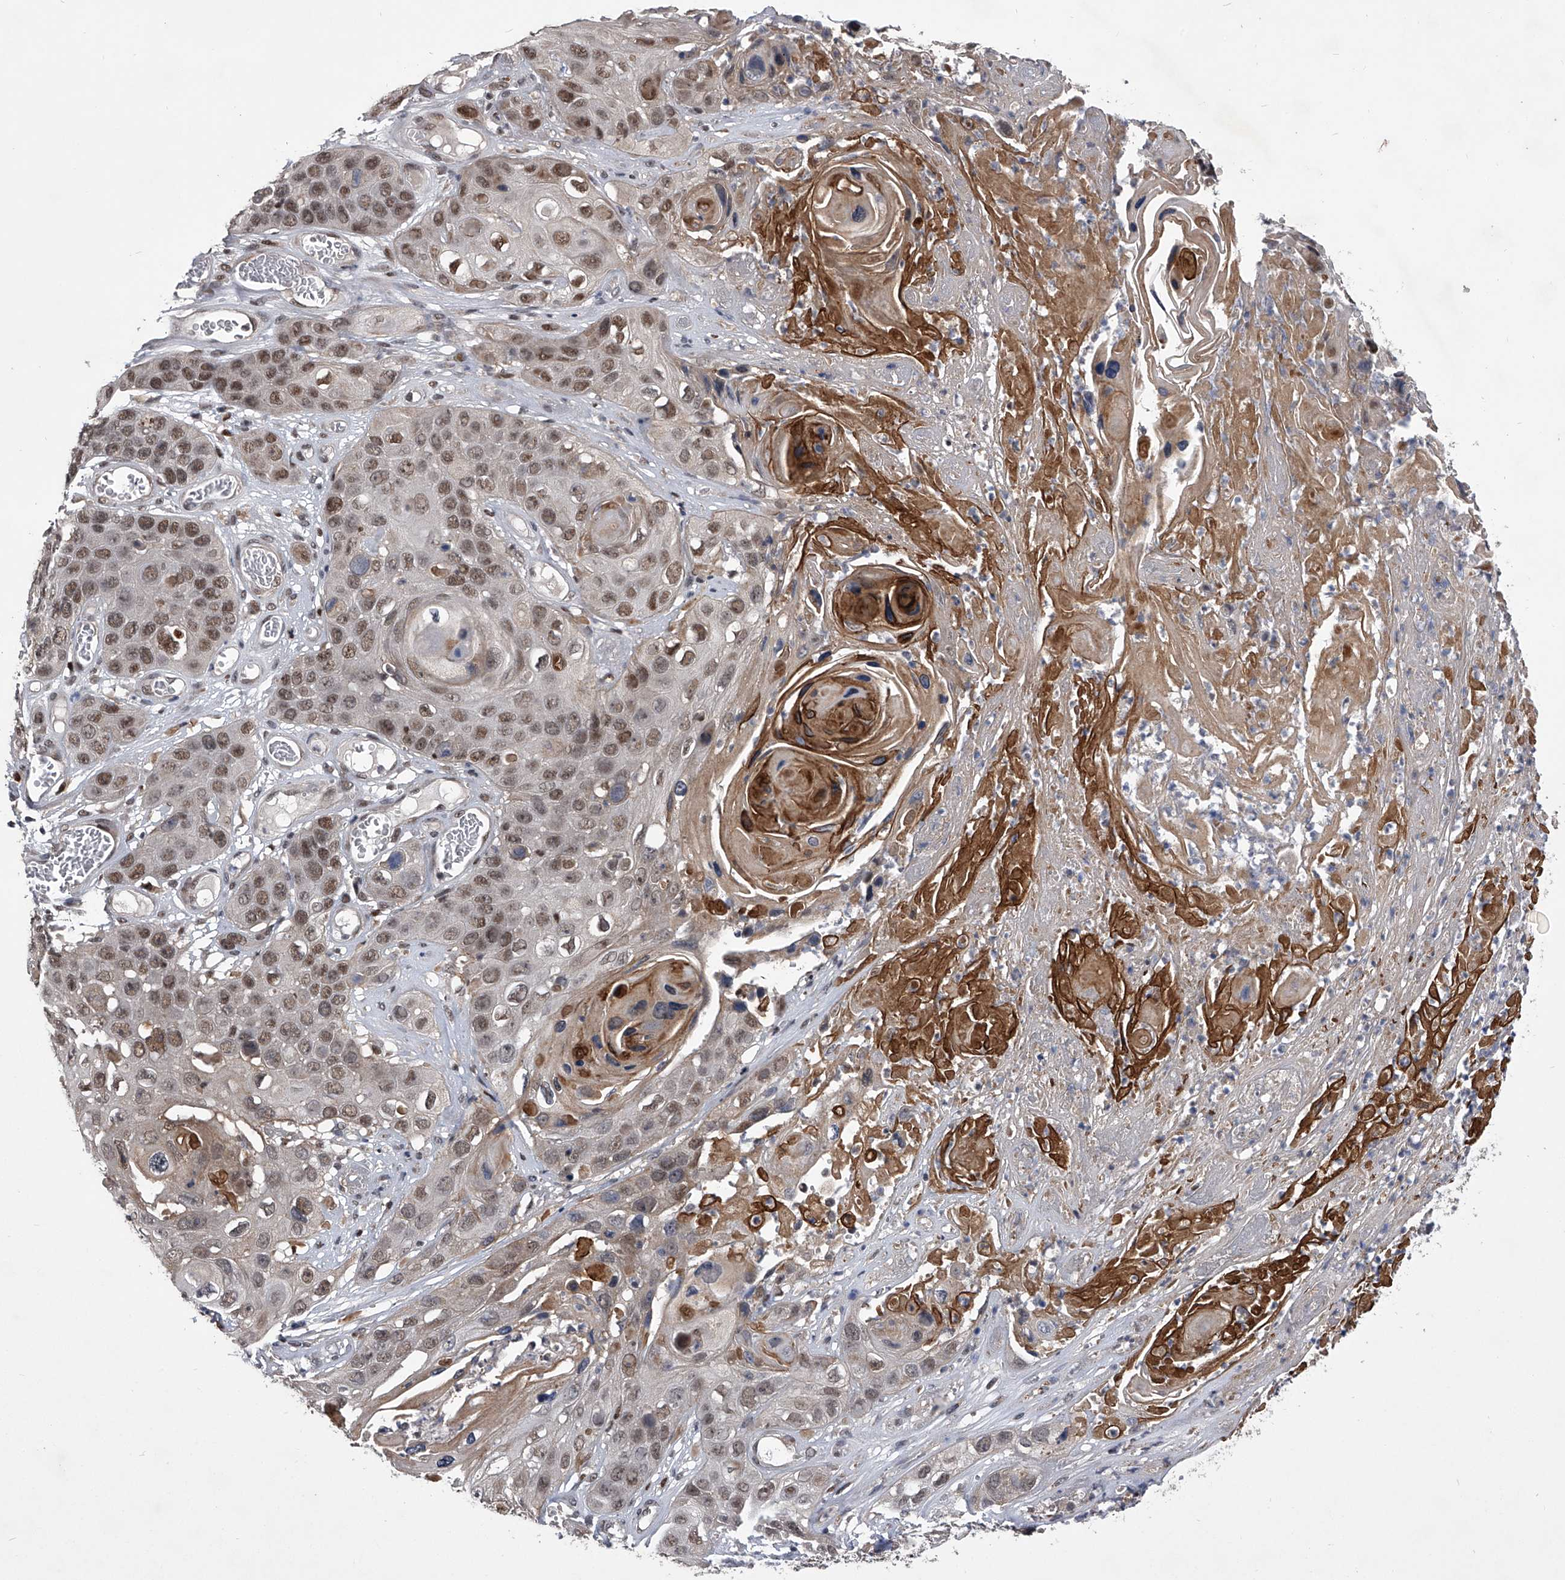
{"staining": {"intensity": "moderate", "quantity": ">75%", "location": "nuclear"}, "tissue": "skin cancer", "cell_type": "Tumor cells", "image_type": "cancer", "snomed": [{"axis": "morphology", "description": "Squamous cell carcinoma, NOS"}, {"axis": "topography", "description": "Skin"}], "caption": "Immunohistochemistry (IHC) photomicrograph of neoplastic tissue: squamous cell carcinoma (skin) stained using IHC demonstrates medium levels of moderate protein expression localized specifically in the nuclear of tumor cells, appearing as a nuclear brown color.", "gene": "CMTR1", "patient": {"sex": "male", "age": 55}}